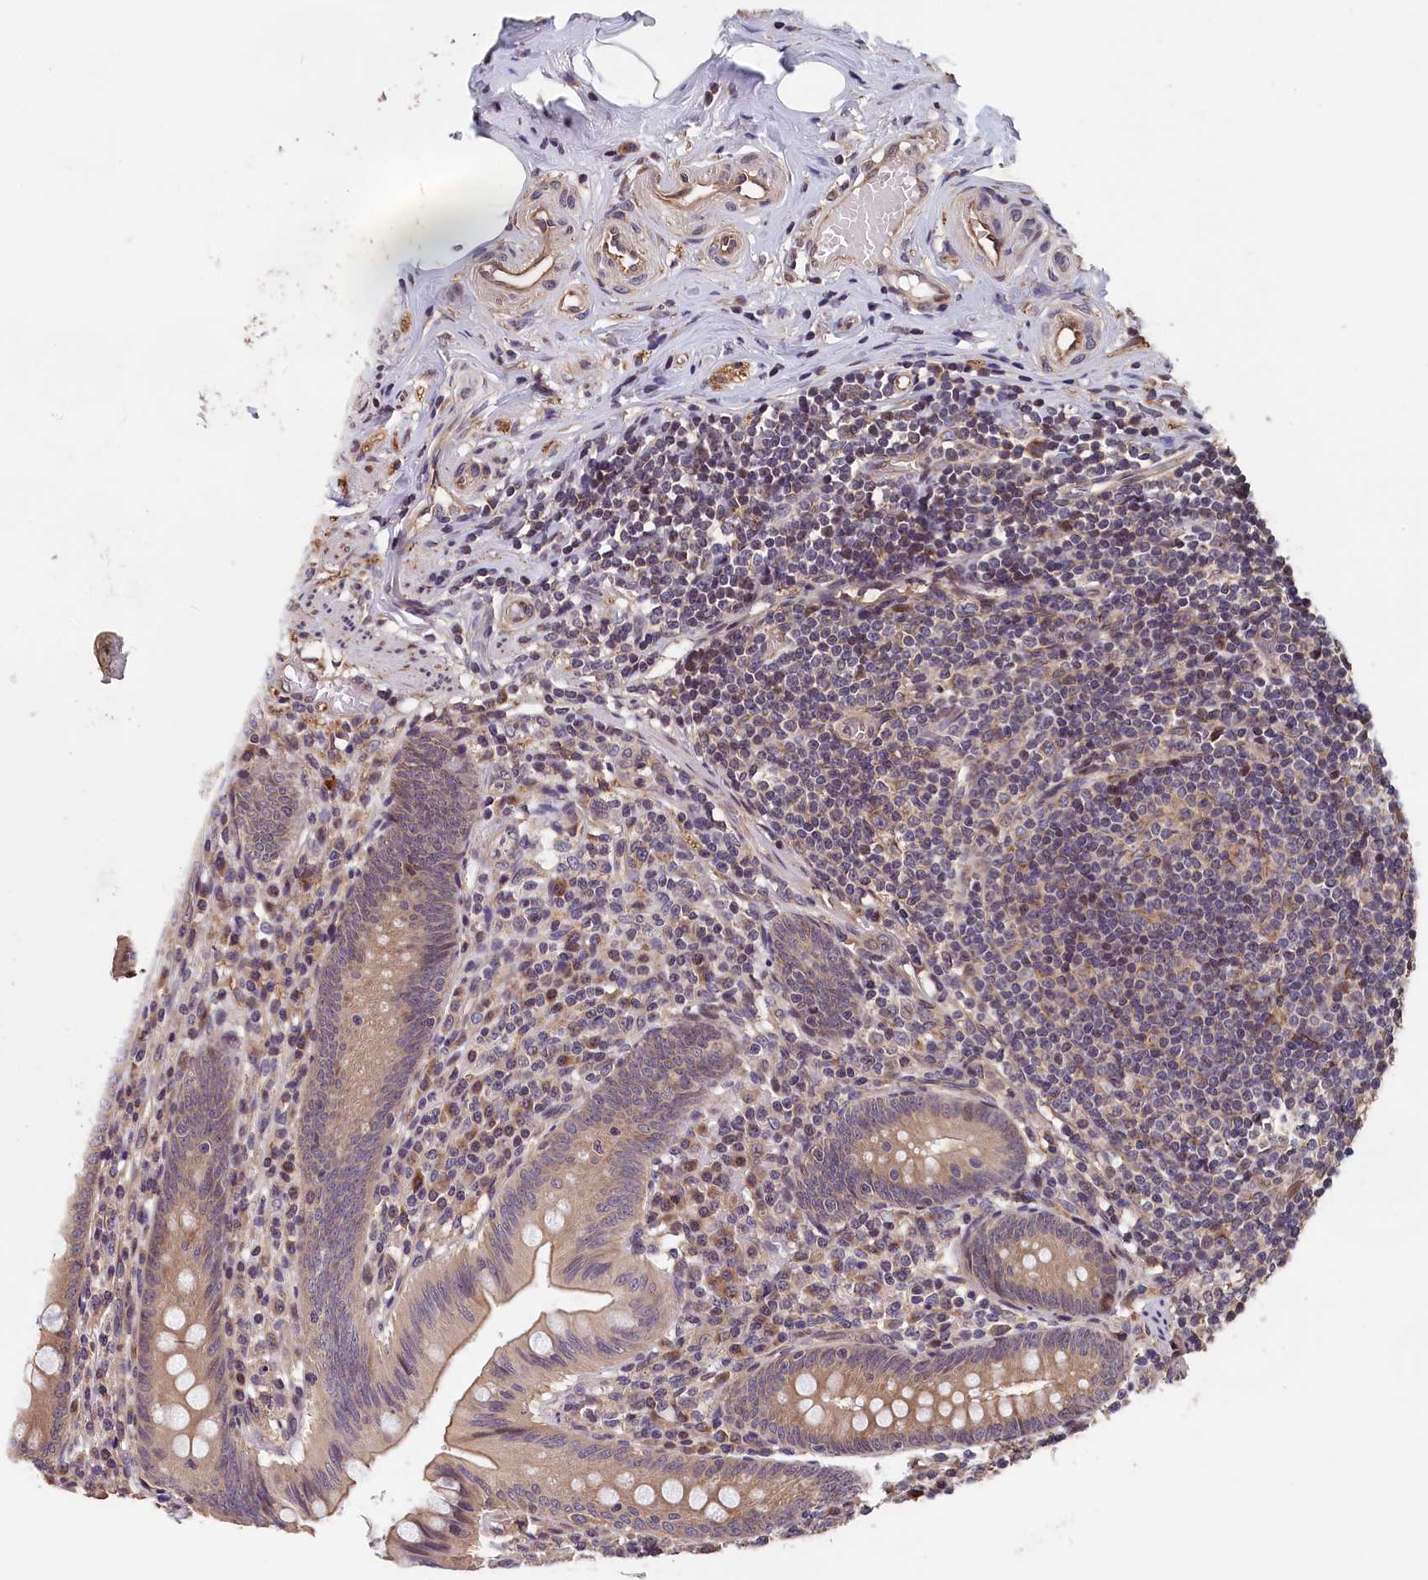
{"staining": {"intensity": "moderate", "quantity": ">75%", "location": "cytoplasmic/membranous"}, "tissue": "appendix", "cell_type": "Glandular cells", "image_type": "normal", "snomed": [{"axis": "morphology", "description": "Normal tissue, NOS"}, {"axis": "topography", "description": "Appendix"}], "caption": "Appendix stained with a brown dye shows moderate cytoplasmic/membranous positive staining in about >75% of glandular cells.", "gene": "TMEM116", "patient": {"sex": "male", "age": 55}}